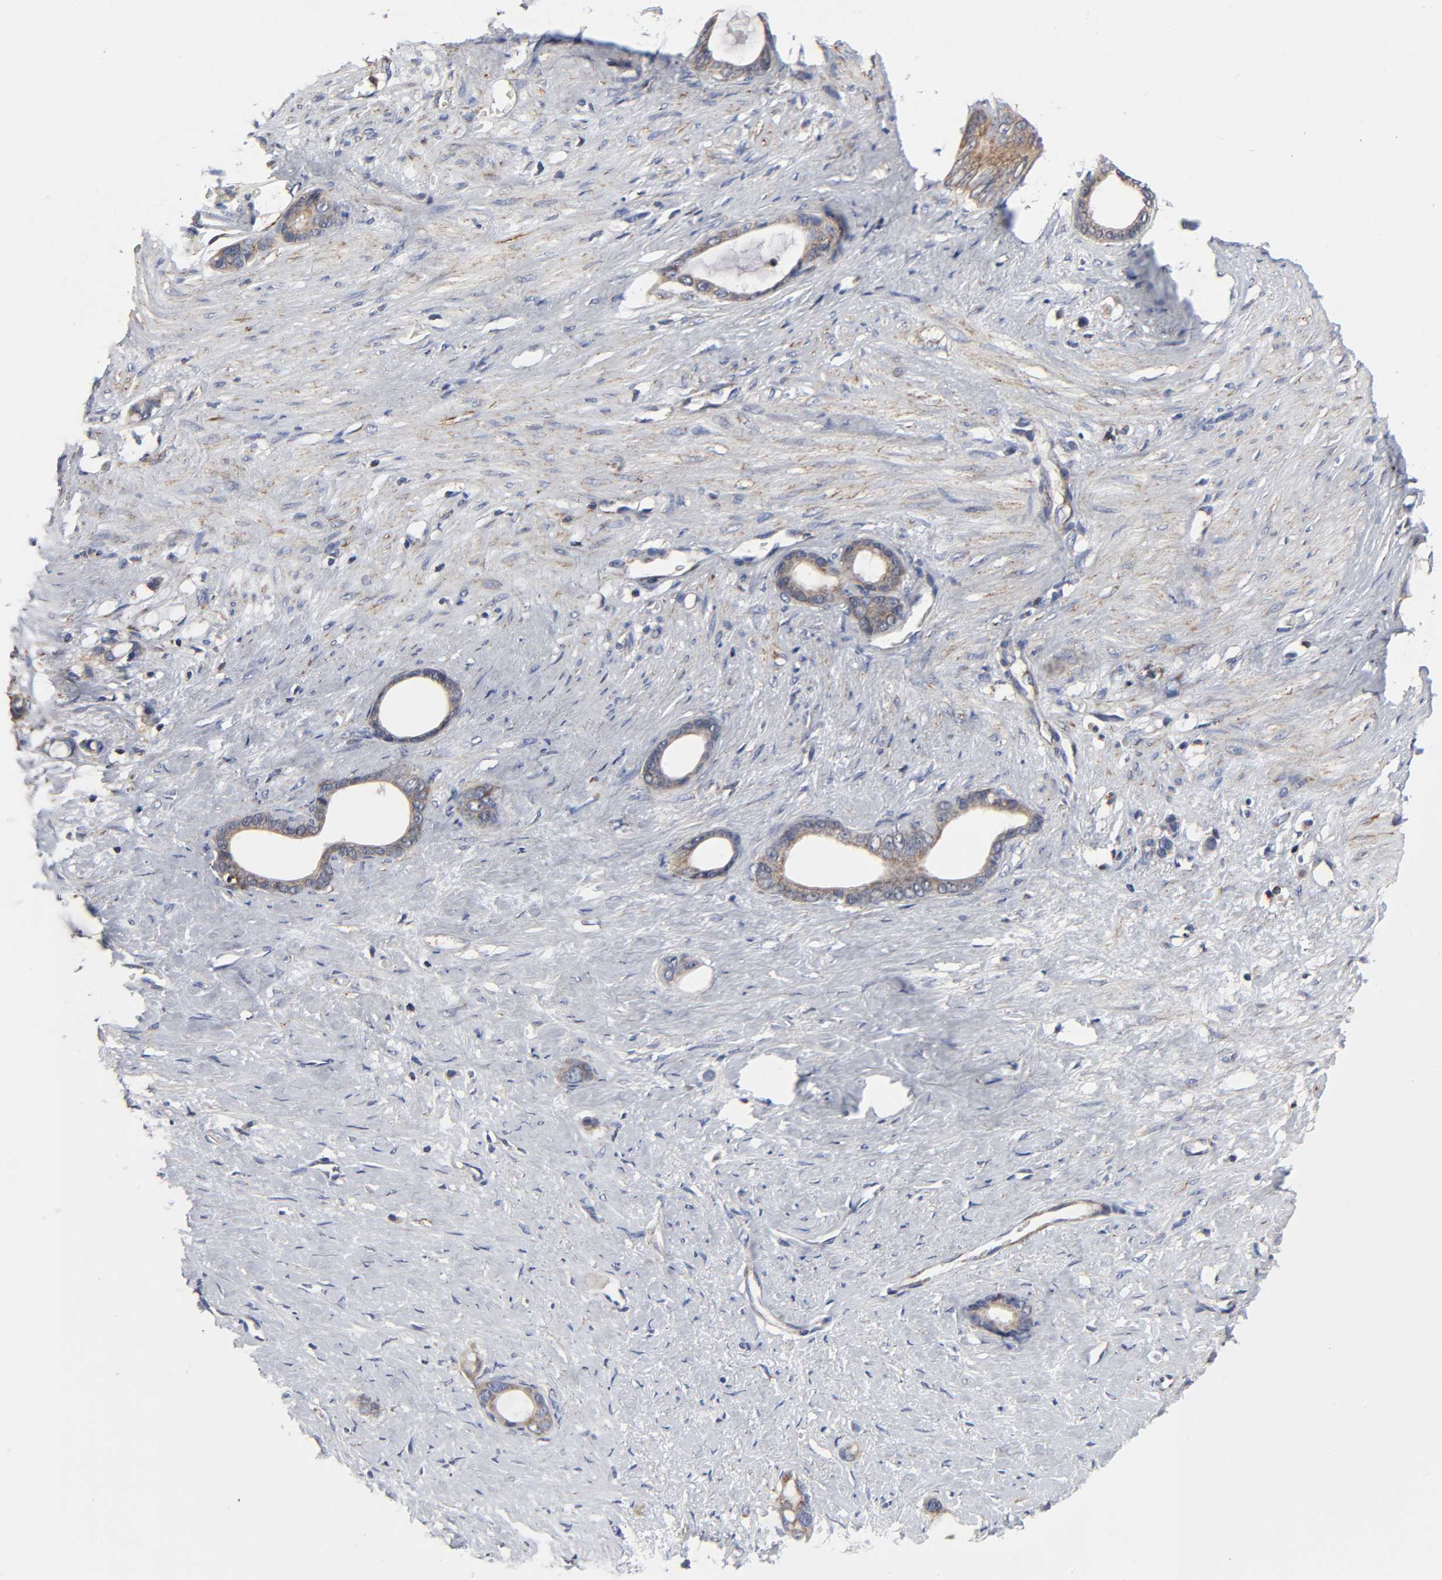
{"staining": {"intensity": "moderate", "quantity": ">75%", "location": "cytoplasmic/membranous"}, "tissue": "stomach cancer", "cell_type": "Tumor cells", "image_type": "cancer", "snomed": [{"axis": "morphology", "description": "Adenocarcinoma, NOS"}, {"axis": "topography", "description": "Stomach"}], "caption": "Immunohistochemical staining of stomach cancer (adenocarcinoma) shows medium levels of moderate cytoplasmic/membranous positivity in approximately >75% of tumor cells. The staining is performed using DAB (3,3'-diaminobenzidine) brown chromogen to label protein expression. The nuclei are counter-stained blue using hematoxylin.", "gene": "COX6B1", "patient": {"sex": "female", "age": 75}}